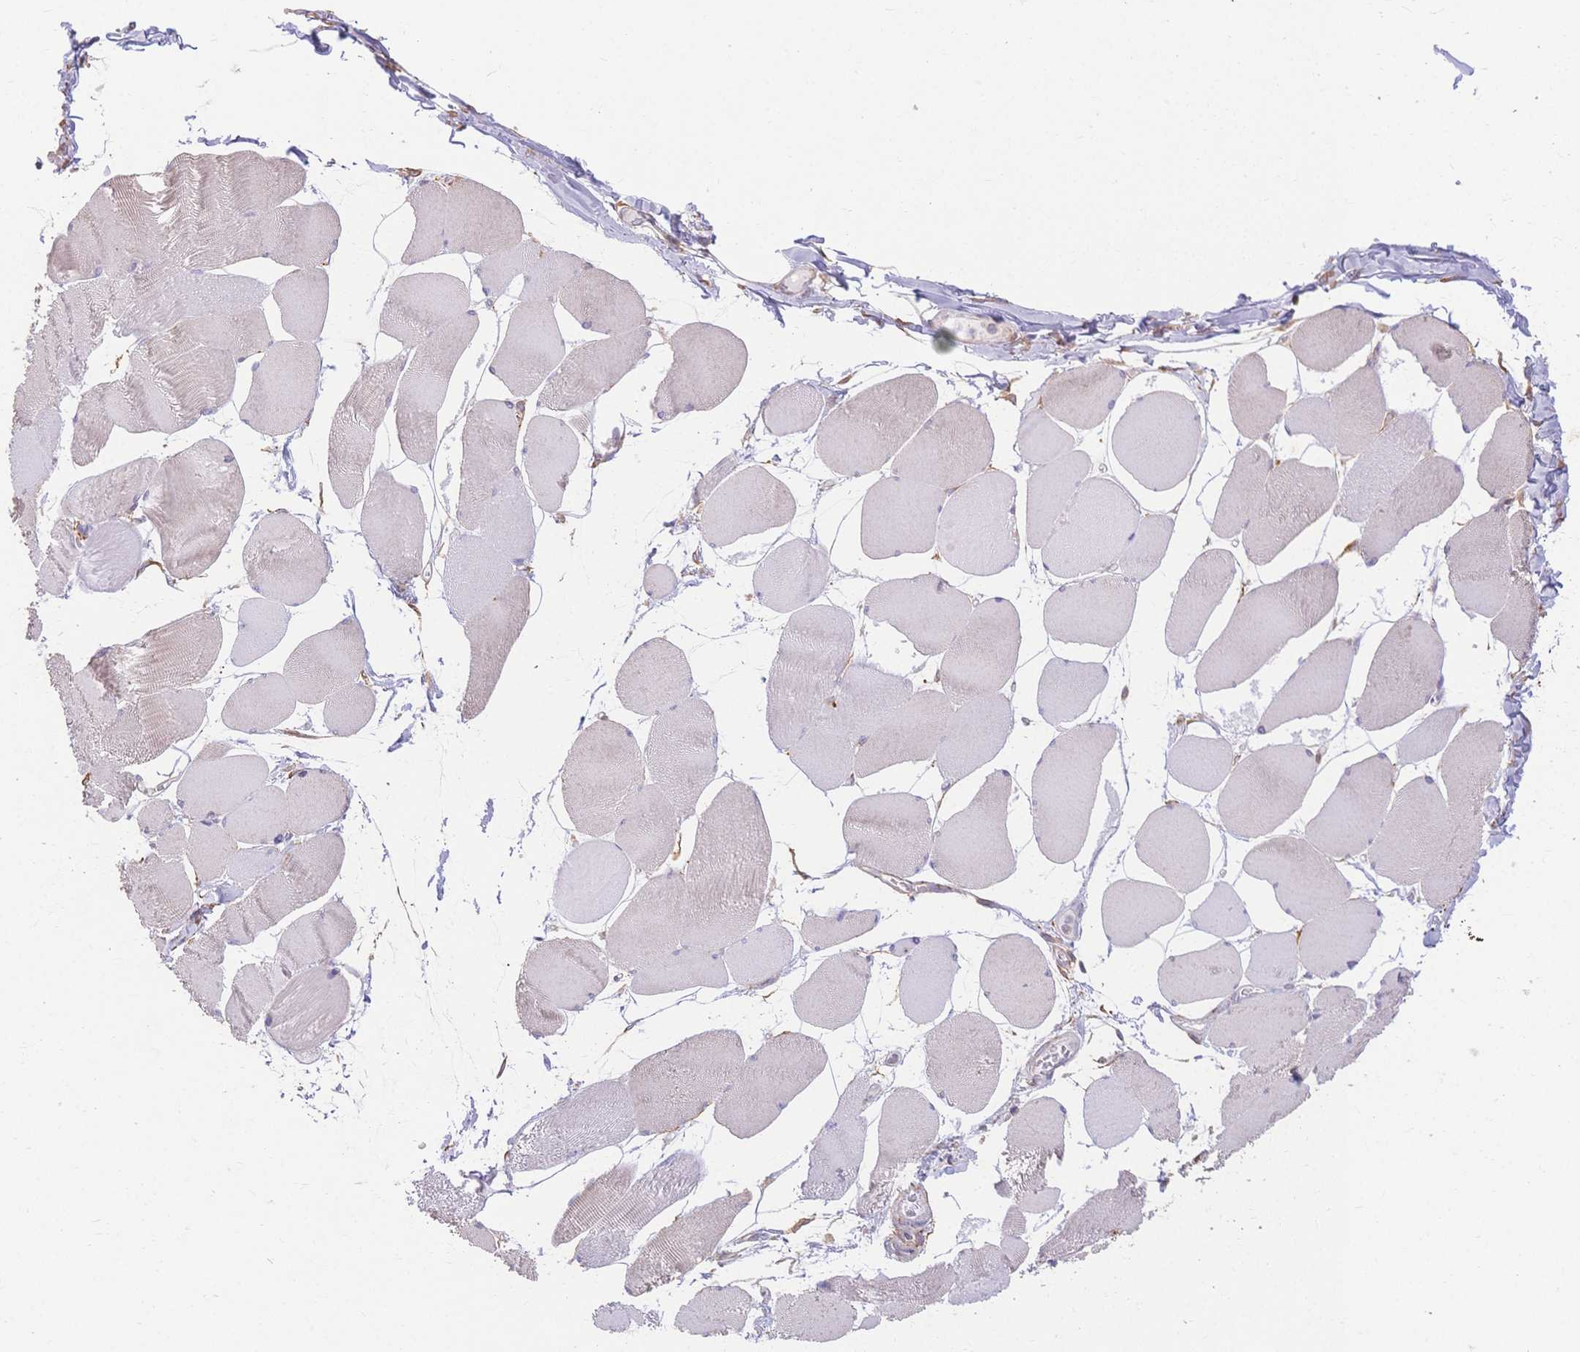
{"staining": {"intensity": "weak", "quantity": "<25%", "location": "cytoplasmic/membranous"}, "tissue": "skeletal muscle", "cell_type": "Myocytes", "image_type": "normal", "snomed": [{"axis": "morphology", "description": "Normal tissue, NOS"}, {"axis": "topography", "description": "Skeletal muscle"}], "caption": "Immunohistochemical staining of benign human skeletal muscle exhibits no significant expression in myocytes.", "gene": "HS3ST5", "patient": {"sex": "female", "age": 75}}